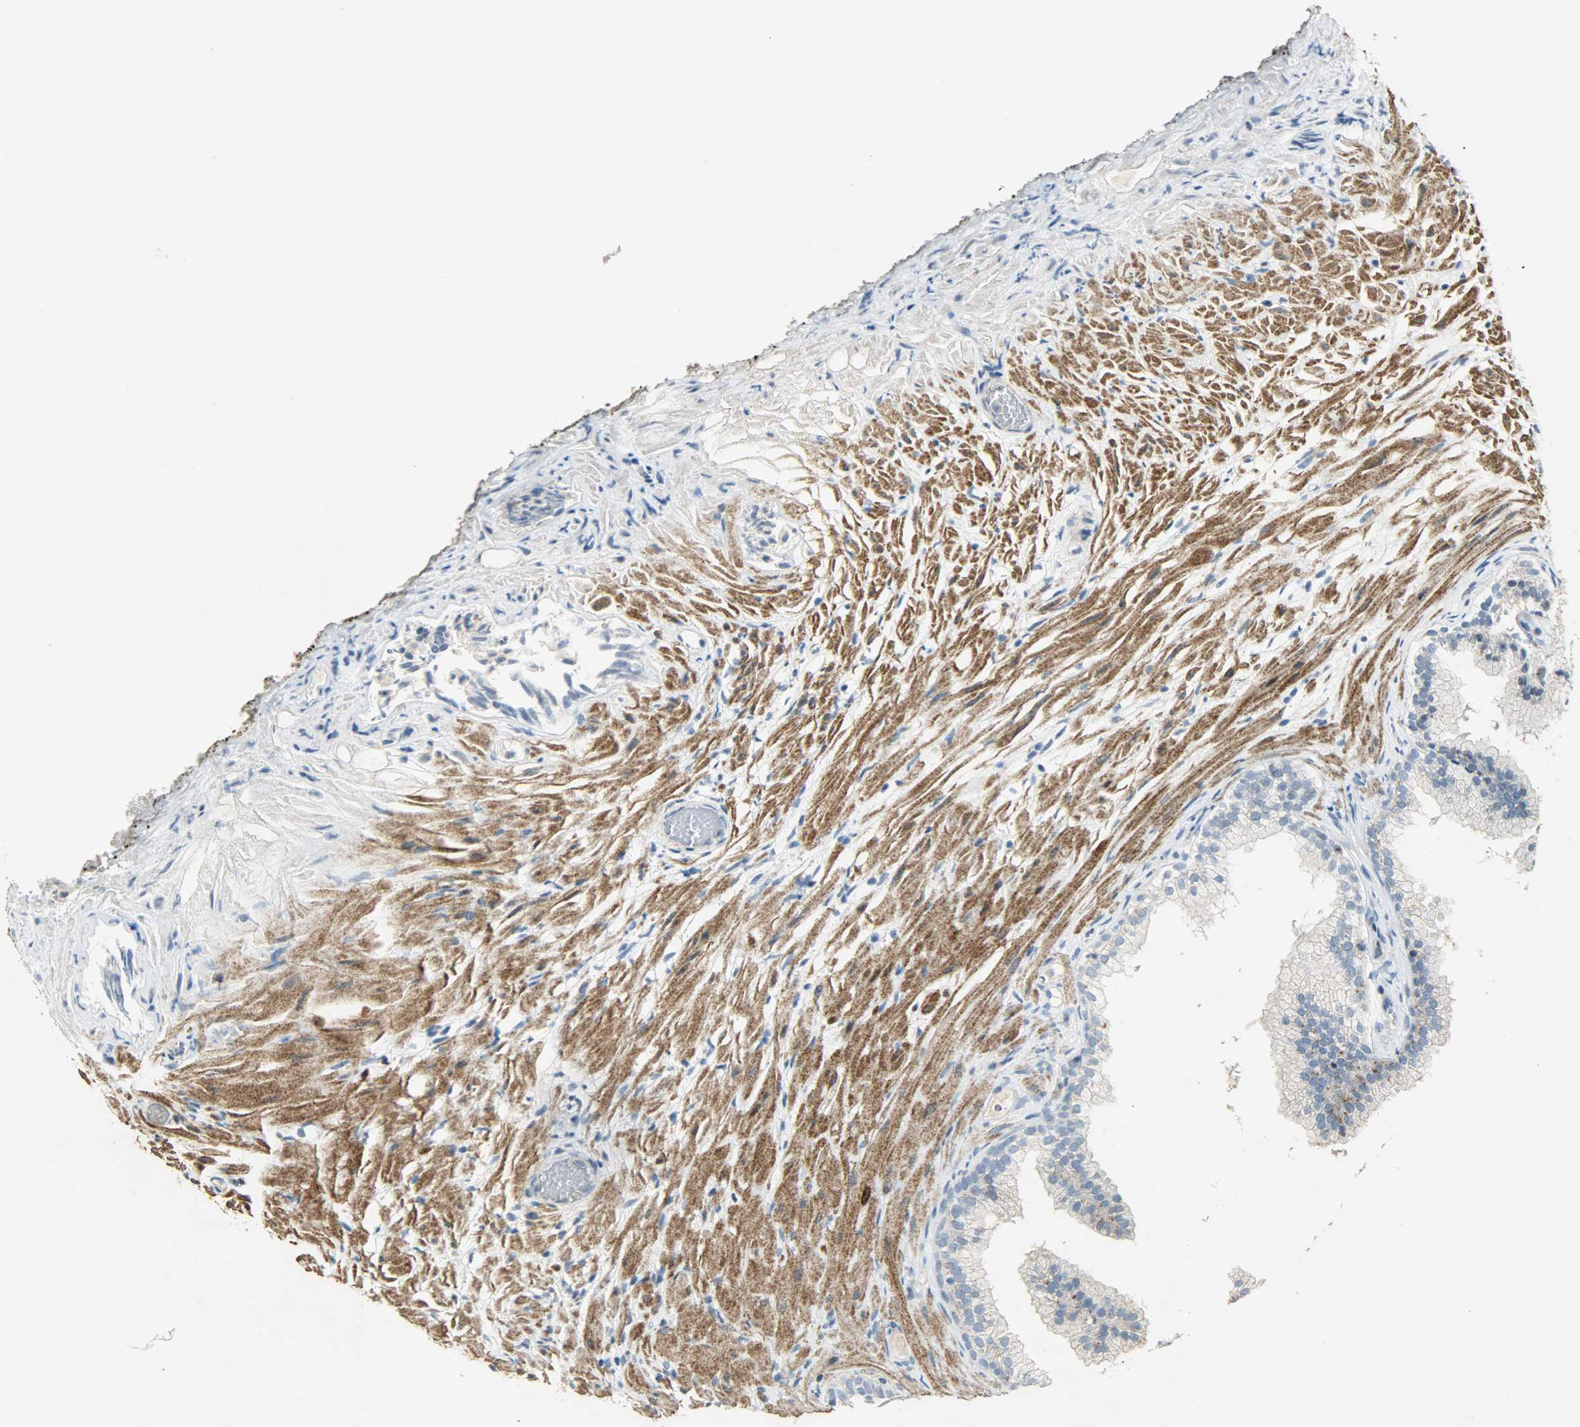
{"staining": {"intensity": "negative", "quantity": "none", "location": "none"}, "tissue": "prostate", "cell_type": "Glandular cells", "image_type": "normal", "snomed": [{"axis": "morphology", "description": "Normal tissue, NOS"}, {"axis": "topography", "description": "Prostate"}], "caption": "Immunohistochemical staining of normal human prostate displays no significant staining in glandular cells.", "gene": "AURKB", "patient": {"sex": "male", "age": 76}}